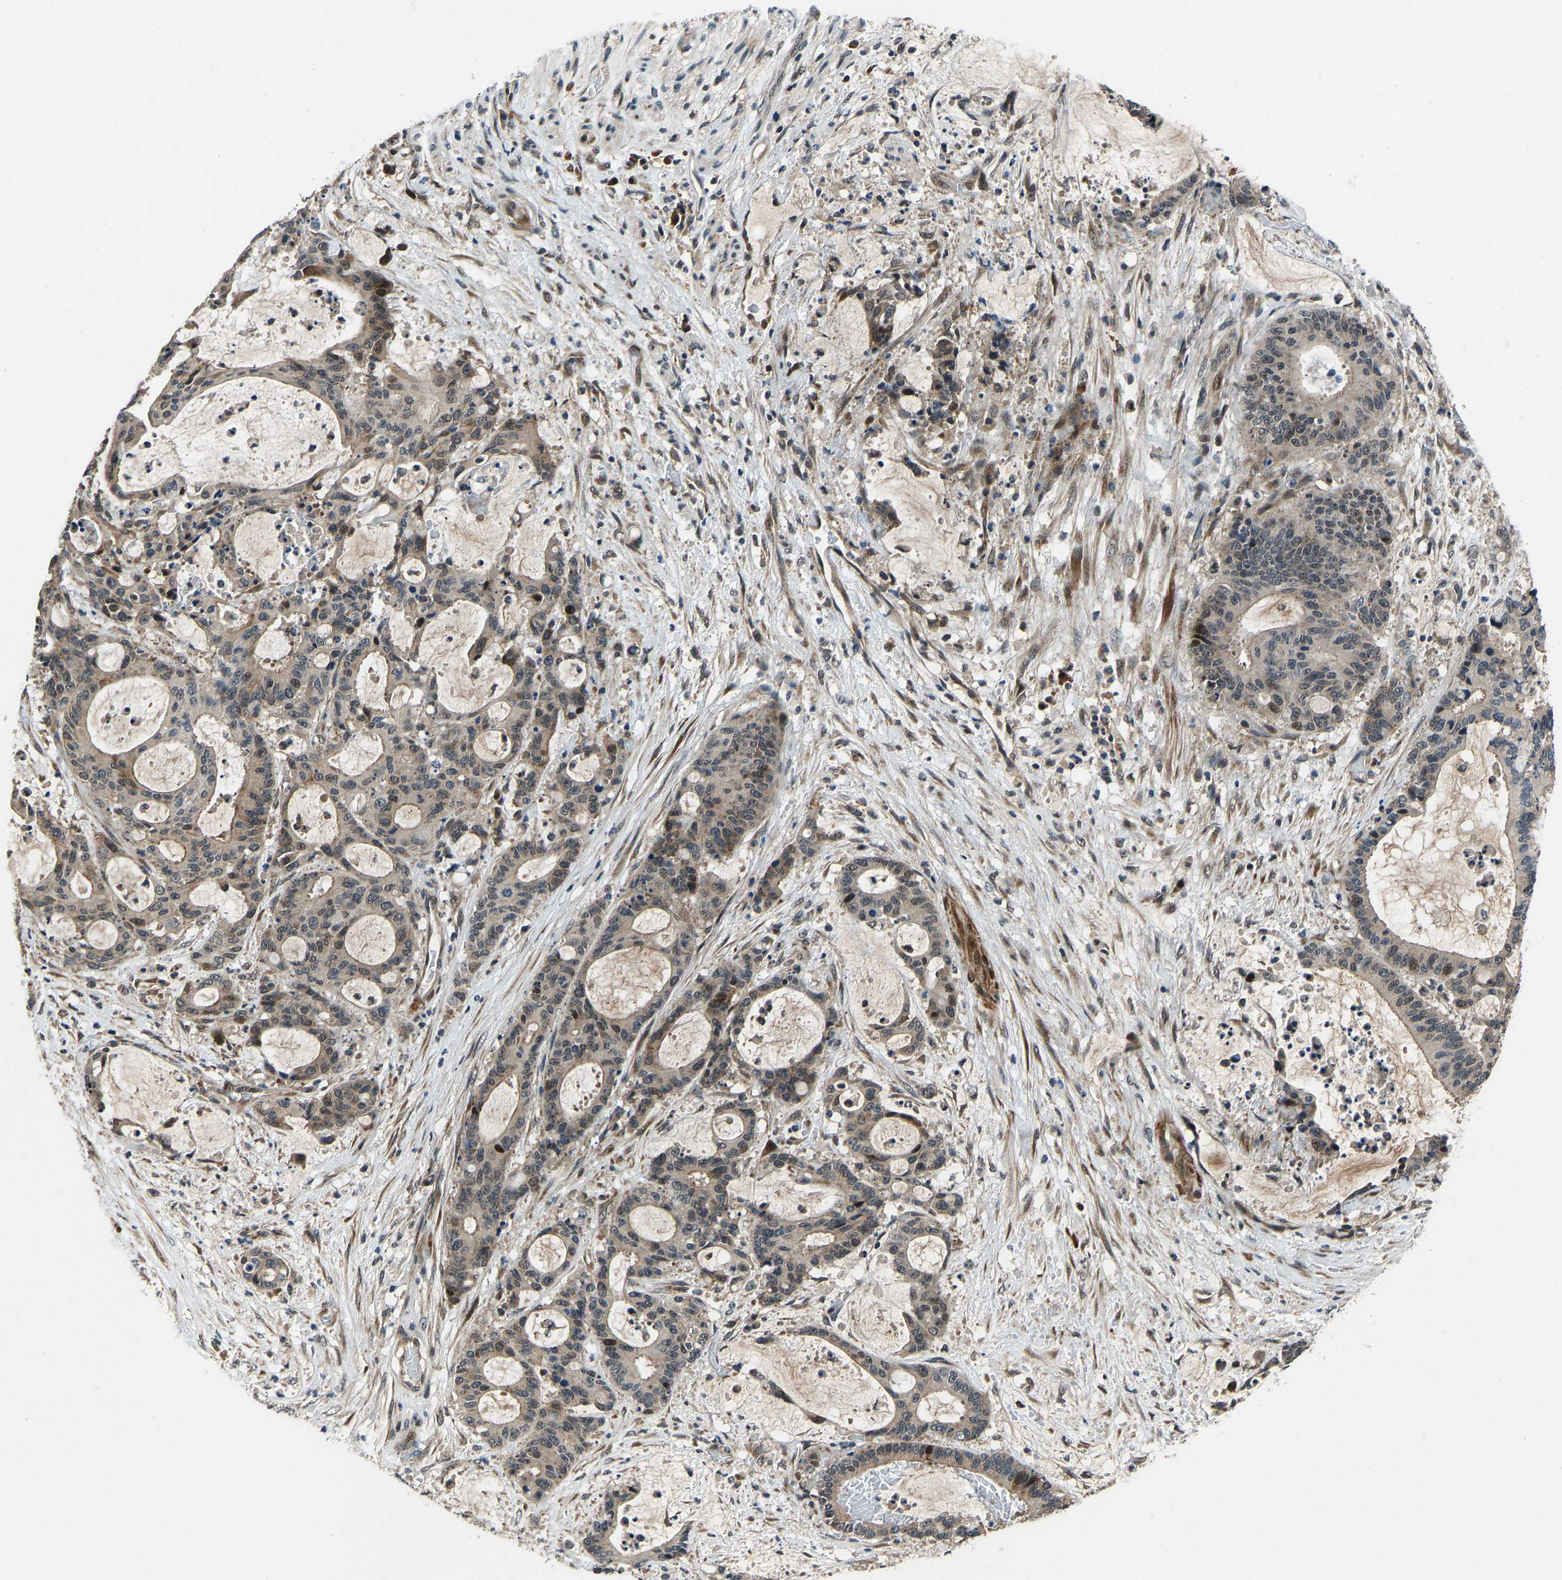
{"staining": {"intensity": "strong", "quantity": "25%-75%", "location": "cytoplasmic/membranous,nuclear"}, "tissue": "liver cancer", "cell_type": "Tumor cells", "image_type": "cancer", "snomed": [{"axis": "morphology", "description": "Normal tissue, NOS"}, {"axis": "morphology", "description": "Cholangiocarcinoma"}, {"axis": "topography", "description": "Liver"}, {"axis": "topography", "description": "Peripheral nerve tissue"}], "caption": "Tumor cells display strong cytoplasmic/membranous and nuclear positivity in about 25%-75% of cells in liver cancer.", "gene": "RLIM", "patient": {"sex": "female", "age": 73}}